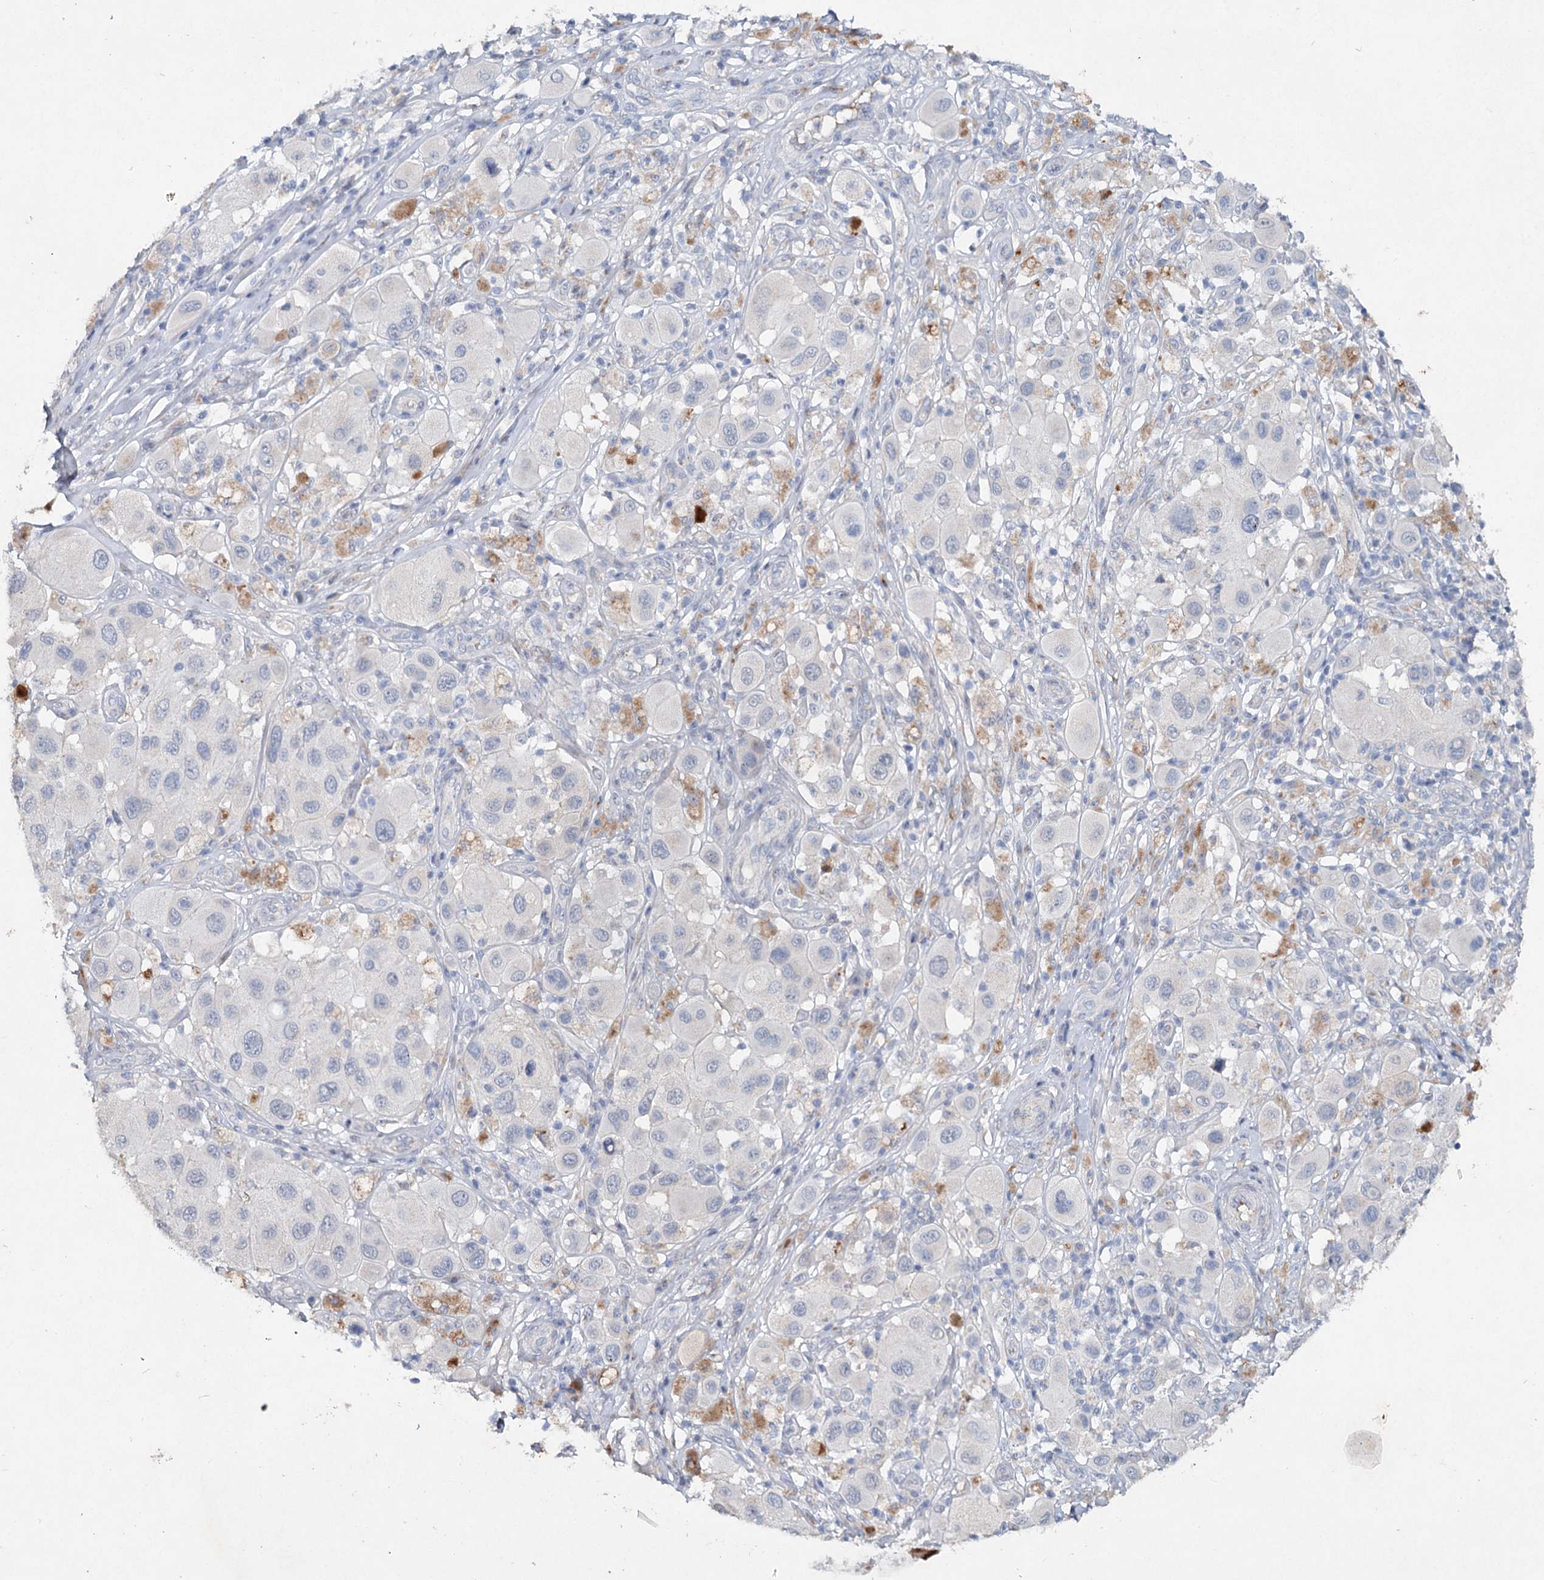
{"staining": {"intensity": "negative", "quantity": "none", "location": "none"}, "tissue": "melanoma", "cell_type": "Tumor cells", "image_type": "cancer", "snomed": [{"axis": "morphology", "description": "Malignant melanoma, Metastatic site"}, {"axis": "topography", "description": "Skin"}], "caption": "A high-resolution photomicrograph shows IHC staining of malignant melanoma (metastatic site), which displays no significant positivity in tumor cells. Brightfield microscopy of IHC stained with DAB (3,3'-diaminobenzidine) (brown) and hematoxylin (blue), captured at high magnification.", "gene": "RFX6", "patient": {"sex": "male", "age": 41}}